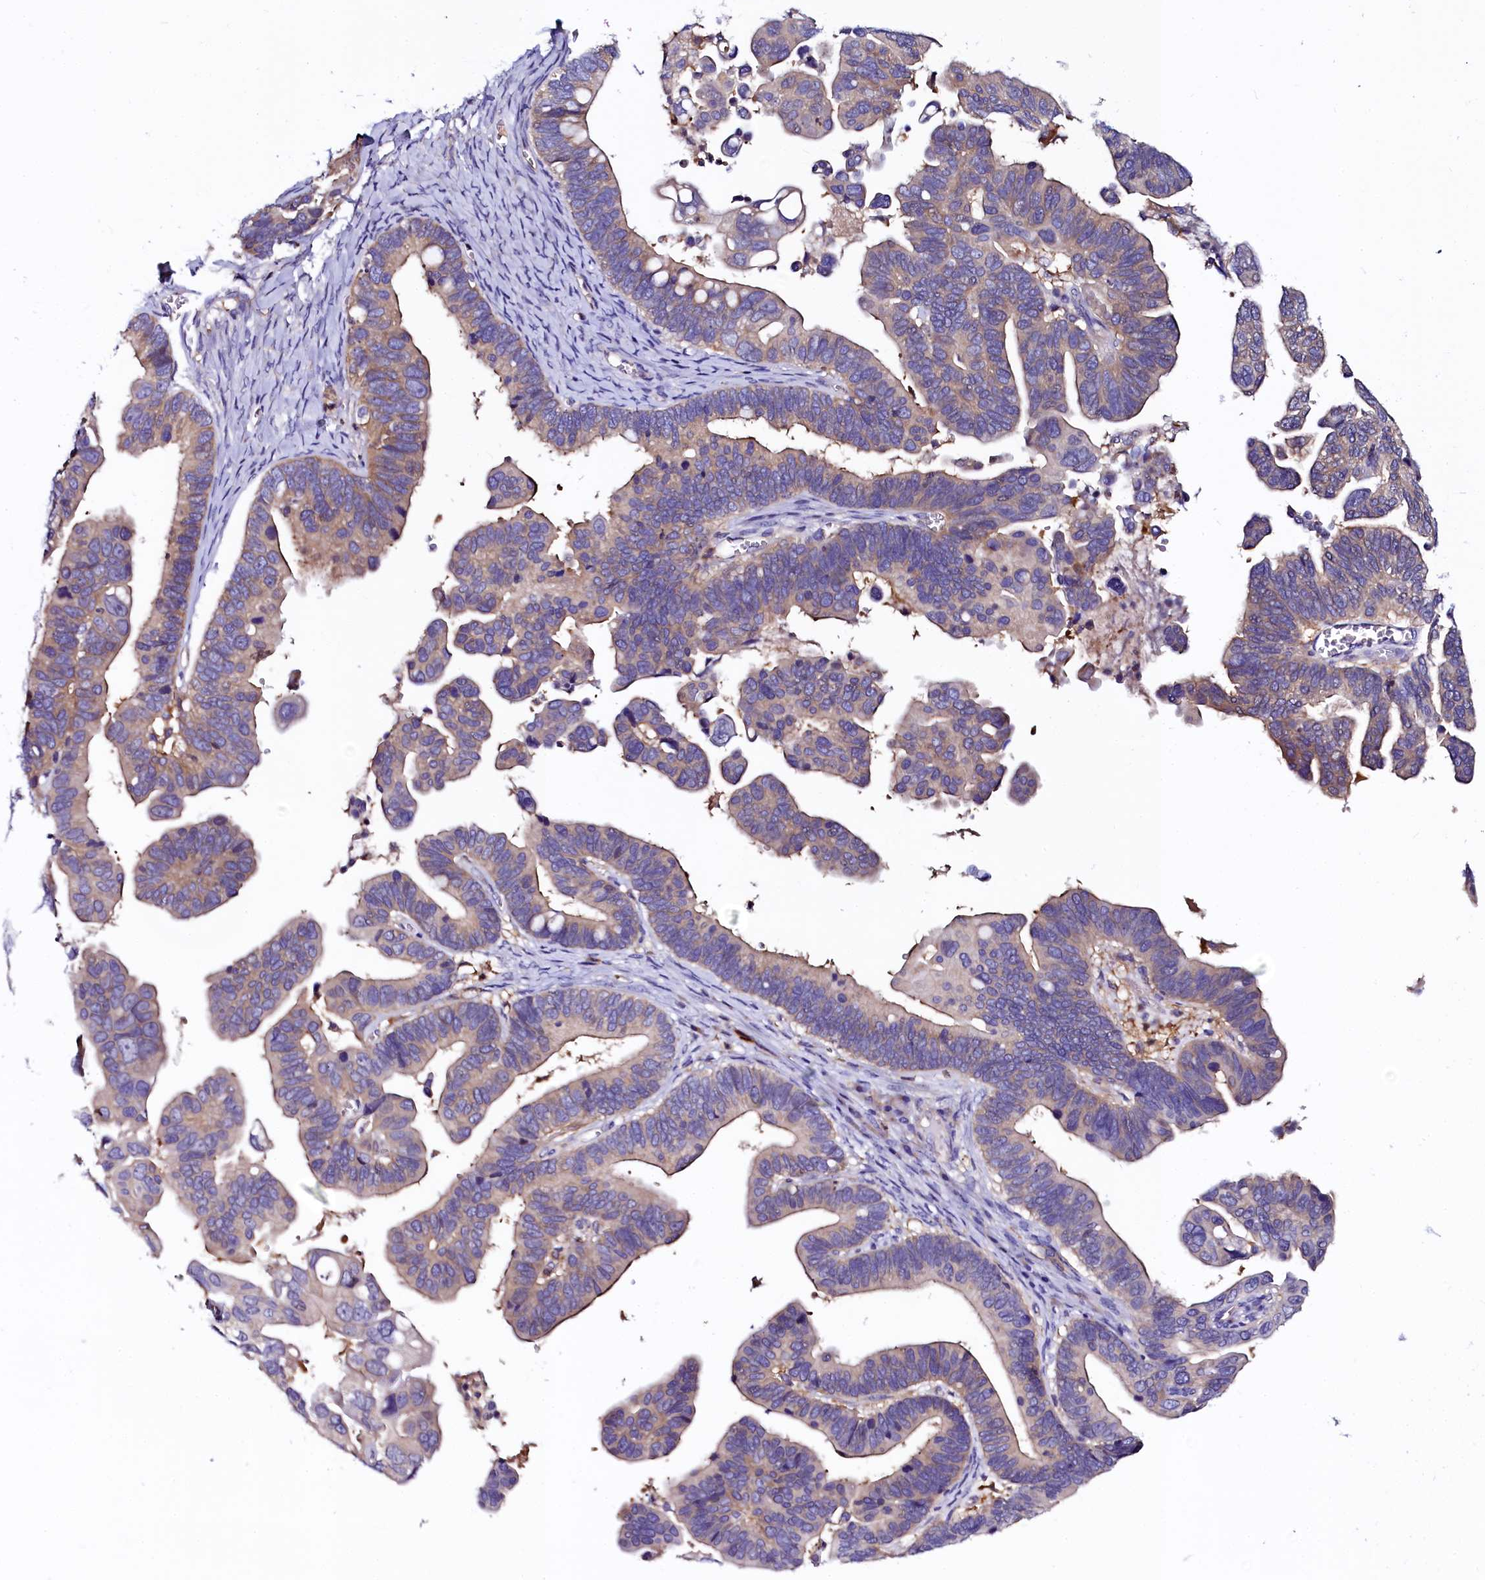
{"staining": {"intensity": "weak", "quantity": "25%-75%", "location": "cytoplasmic/membranous"}, "tissue": "ovarian cancer", "cell_type": "Tumor cells", "image_type": "cancer", "snomed": [{"axis": "morphology", "description": "Cystadenocarcinoma, serous, NOS"}, {"axis": "topography", "description": "Ovary"}], "caption": "Immunohistochemical staining of ovarian serous cystadenocarcinoma reveals weak cytoplasmic/membranous protein expression in approximately 25%-75% of tumor cells. (DAB (3,3'-diaminobenzidine) IHC, brown staining for protein, blue staining for nuclei).", "gene": "OTOL1", "patient": {"sex": "female", "age": 56}}